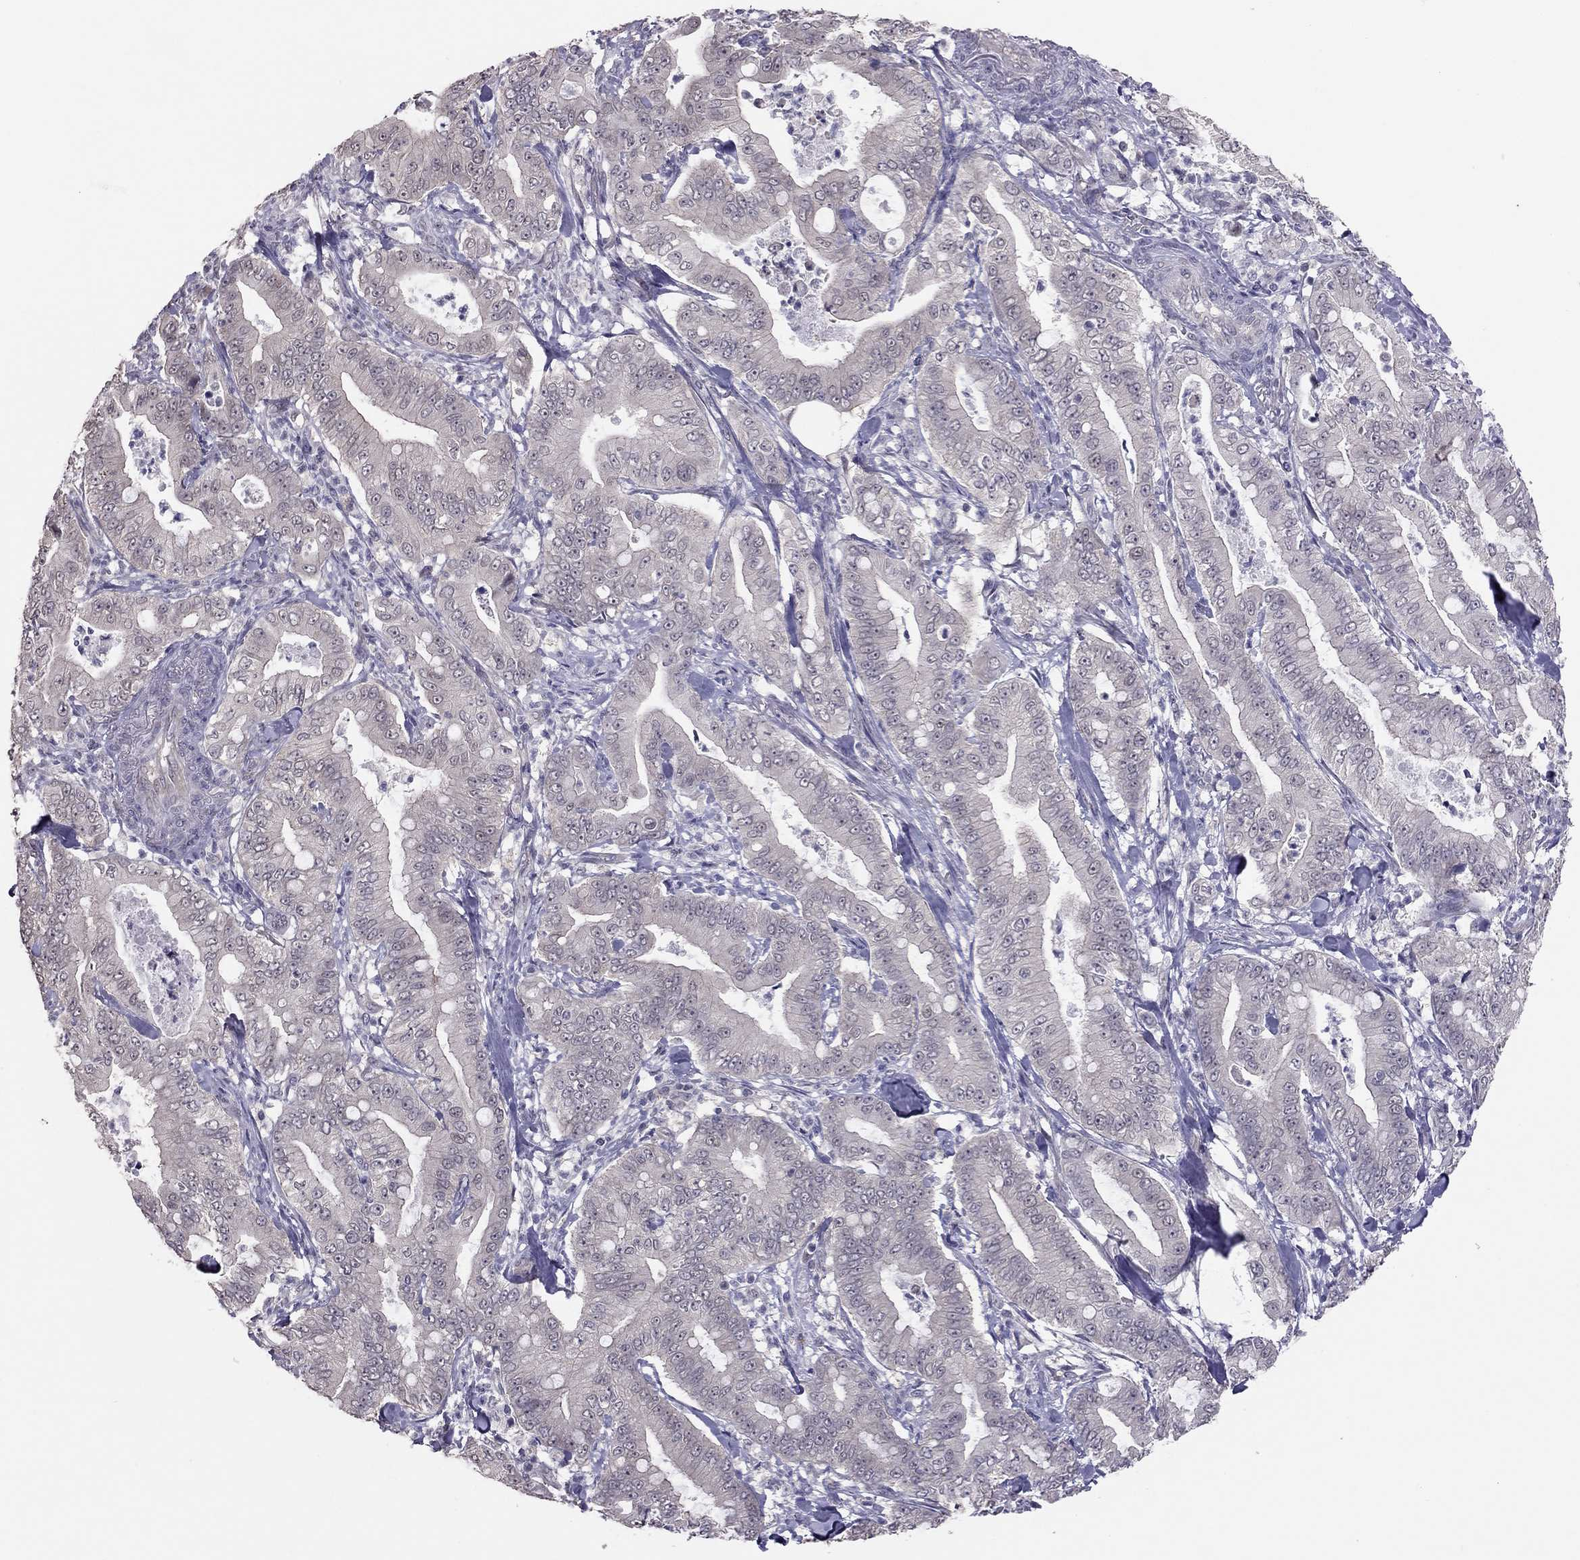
{"staining": {"intensity": "negative", "quantity": "none", "location": "none"}, "tissue": "pancreatic cancer", "cell_type": "Tumor cells", "image_type": "cancer", "snomed": [{"axis": "morphology", "description": "Adenocarcinoma, NOS"}, {"axis": "topography", "description": "Pancreas"}], "caption": "This is an IHC micrograph of pancreatic cancer (adenocarcinoma). There is no expression in tumor cells.", "gene": "HSF2BP", "patient": {"sex": "male", "age": 71}}